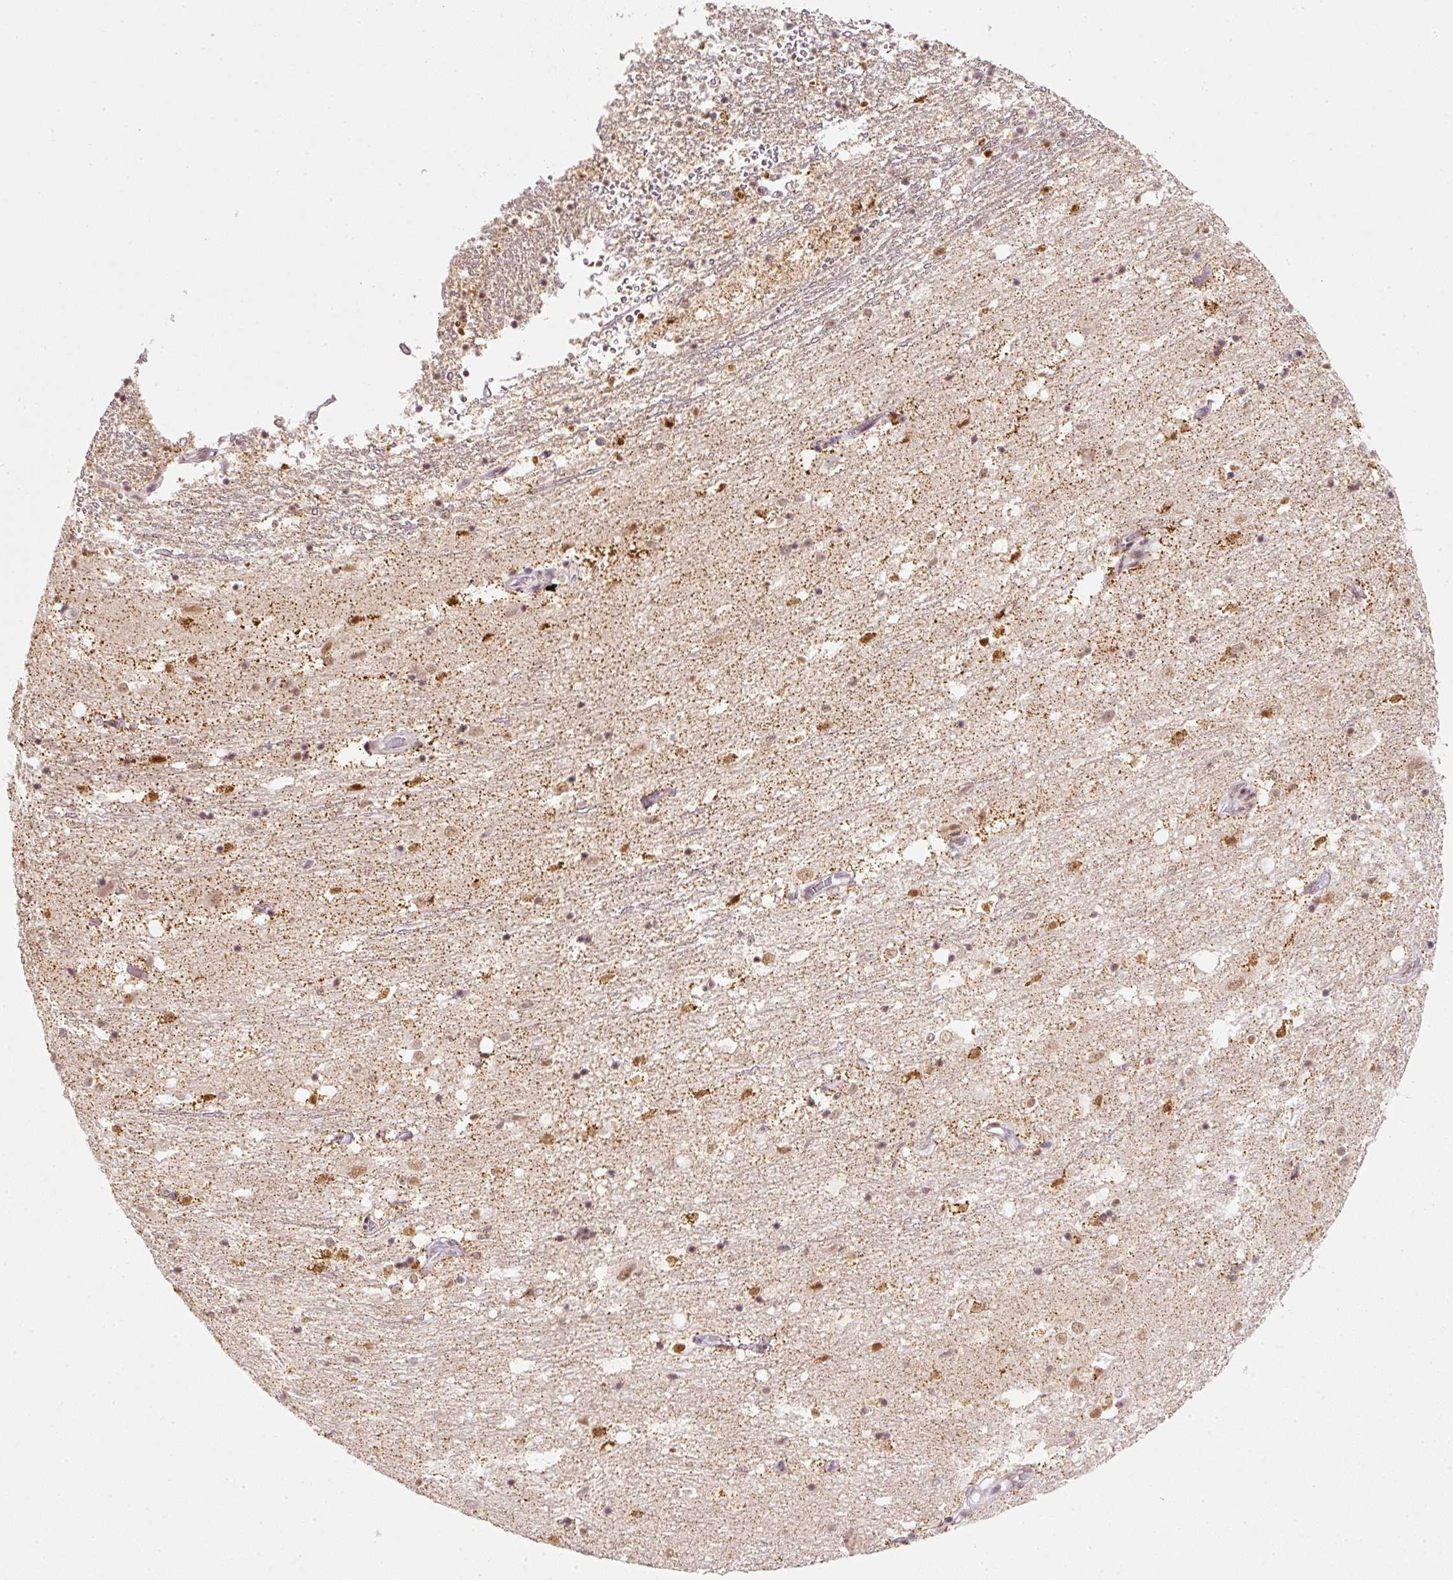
{"staining": {"intensity": "strong", "quantity": "25%-75%", "location": "nuclear"}, "tissue": "caudate", "cell_type": "Glial cells", "image_type": "normal", "snomed": [{"axis": "morphology", "description": "Normal tissue, NOS"}, {"axis": "topography", "description": "Lateral ventricle wall"}], "caption": "Immunohistochemical staining of benign human caudate demonstrates strong nuclear protein staining in about 25%-75% of glial cells.", "gene": "FSTL3", "patient": {"sex": "male", "age": 58}}